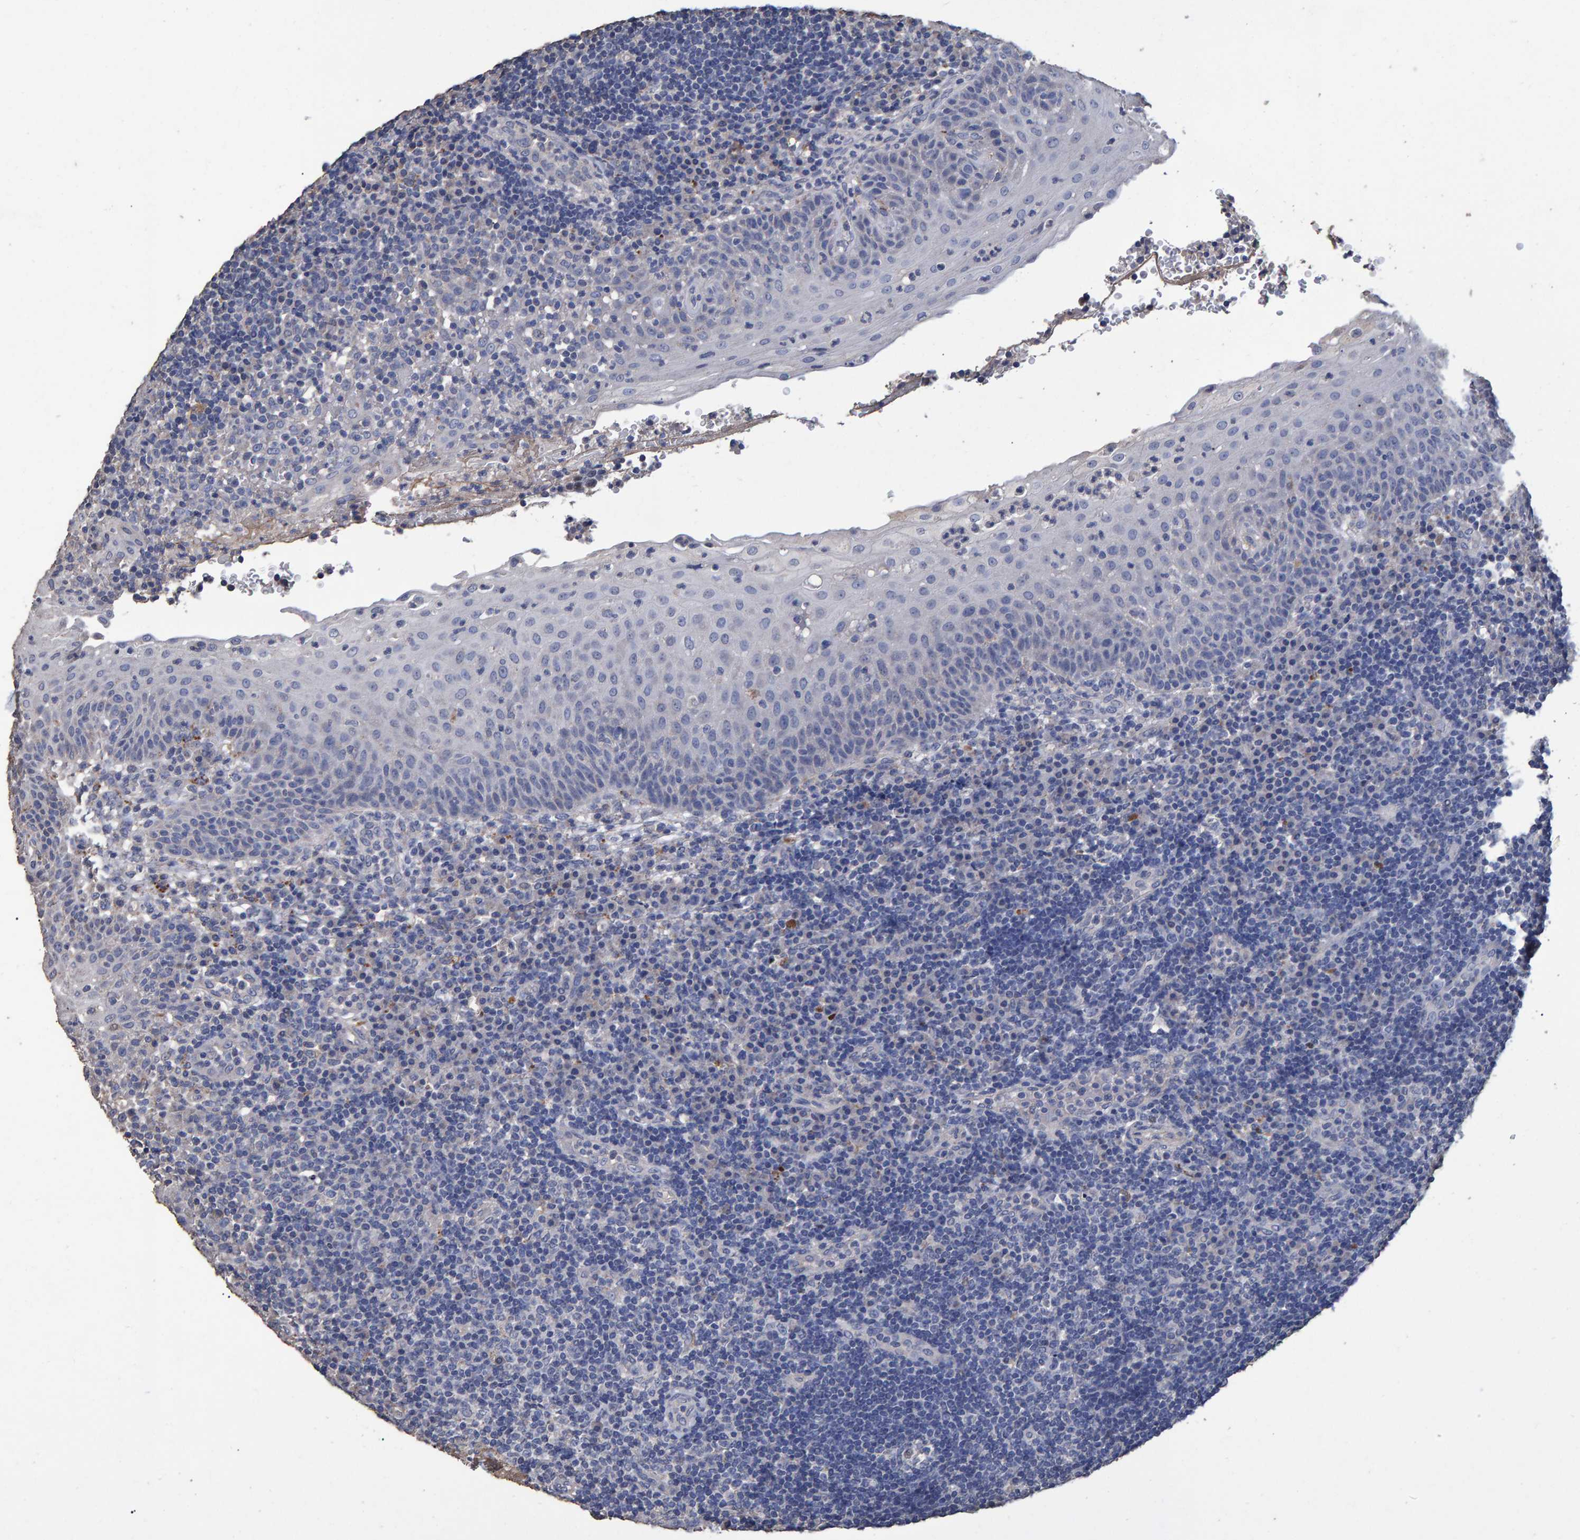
{"staining": {"intensity": "negative", "quantity": "none", "location": "none"}, "tissue": "tonsil", "cell_type": "Germinal center cells", "image_type": "normal", "snomed": [{"axis": "morphology", "description": "Normal tissue, NOS"}, {"axis": "topography", "description": "Tonsil"}], "caption": "High power microscopy histopathology image of an immunohistochemistry (IHC) photomicrograph of benign tonsil, revealing no significant positivity in germinal center cells. (DAB immunohistochemistry with hematoxylin counter stain).", "gene": "HEMGN", "patient": {"sex": "female", "age": 40}}